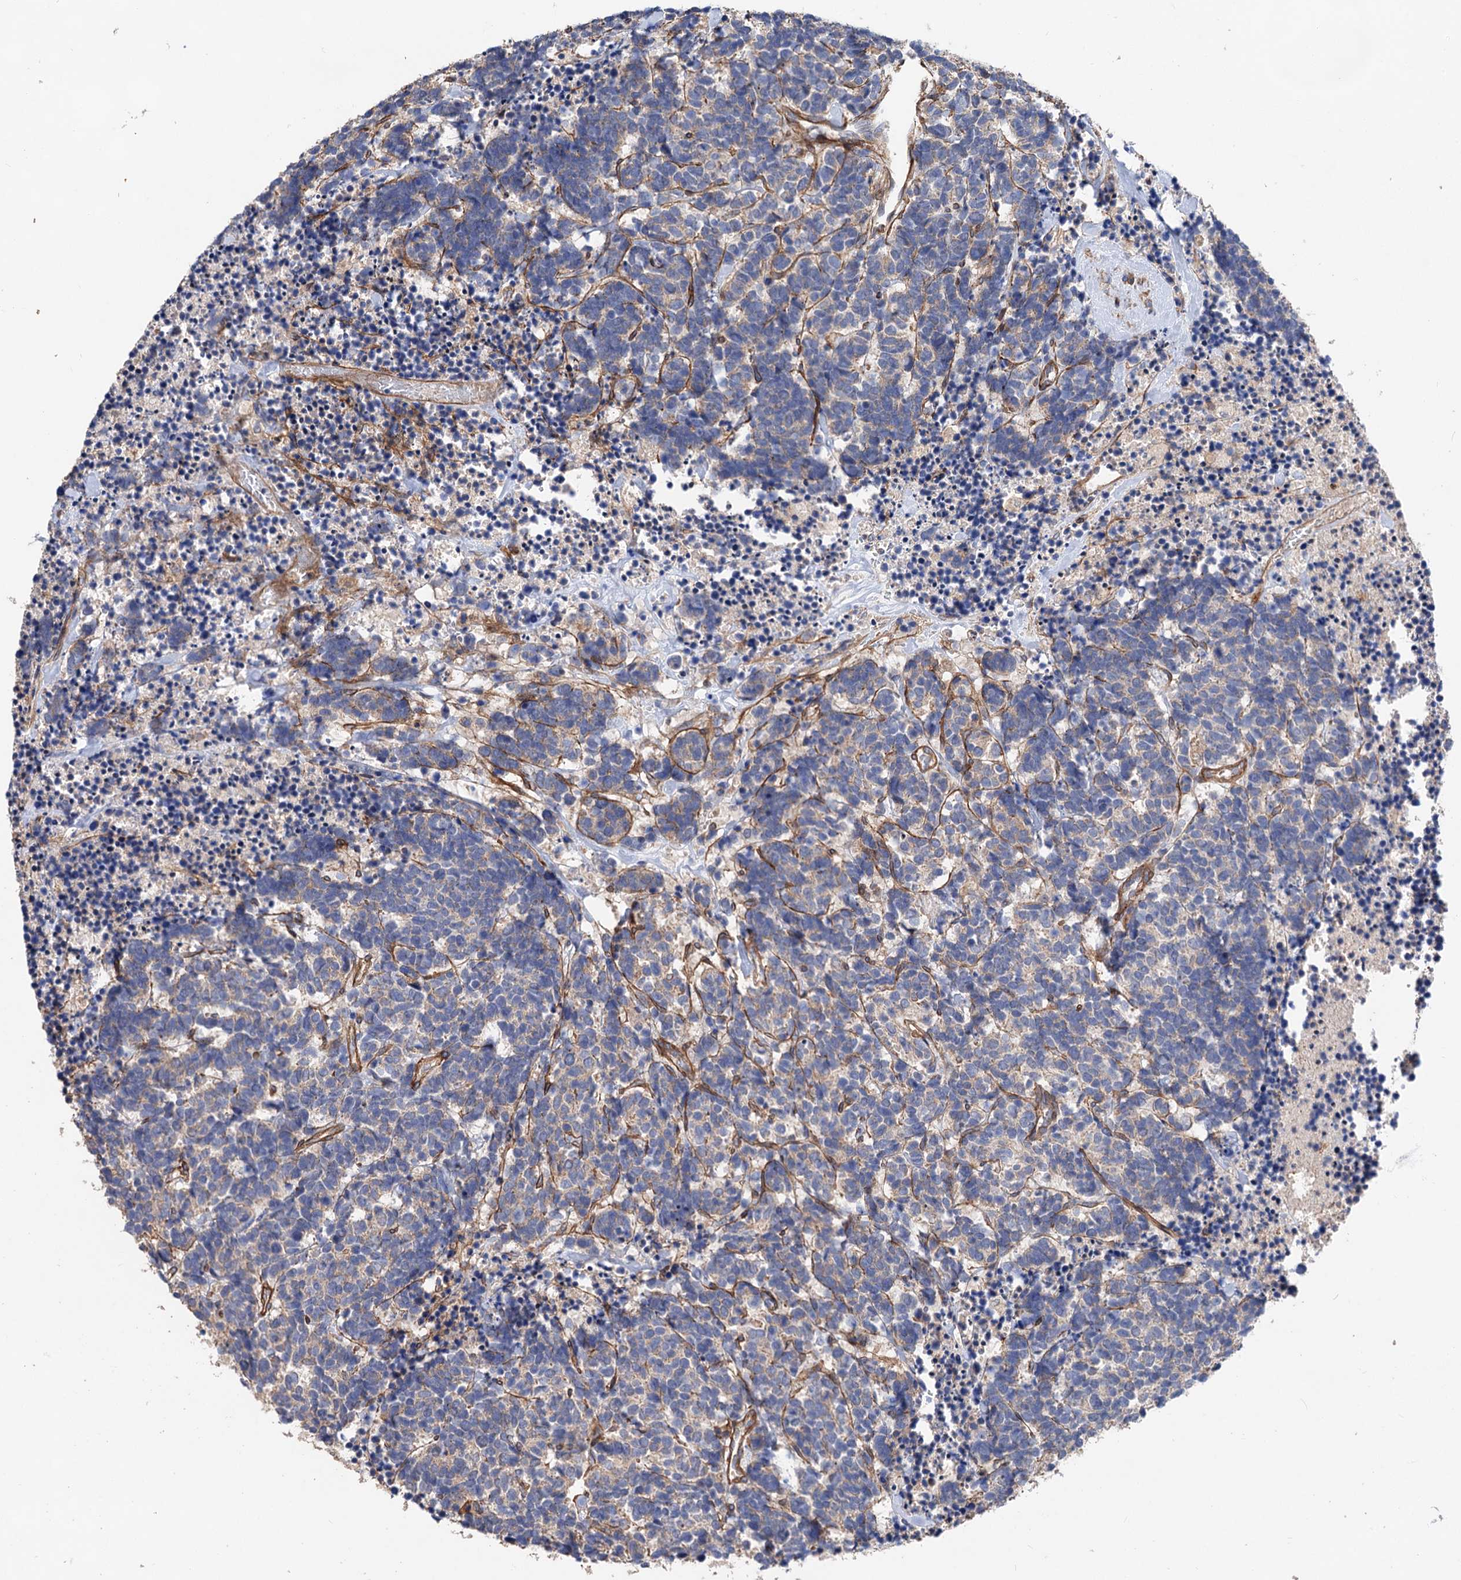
{"staining": {"intensity": "negative", "quantity": "none", "location": "none"}, "tissue": "carcinoid", "cell_type": "Tumor cells", "image_type": "cancer", "snomed": [{"axis": "morphology", "description": "Carcinoma, NOS"}, {"axis": "morphology", "description": "Carcinoid, malignant, NOS"}, {"axis": "topography", "description": "Urinary bladder"}], "caption": "IHC micrograph of neoplastic tissue: carcinoid stained with DAB demonstrates no significant protein positivity in tumor cells.", "gene": "CSAD", "patient": {"sex": "male", "age": 57}}